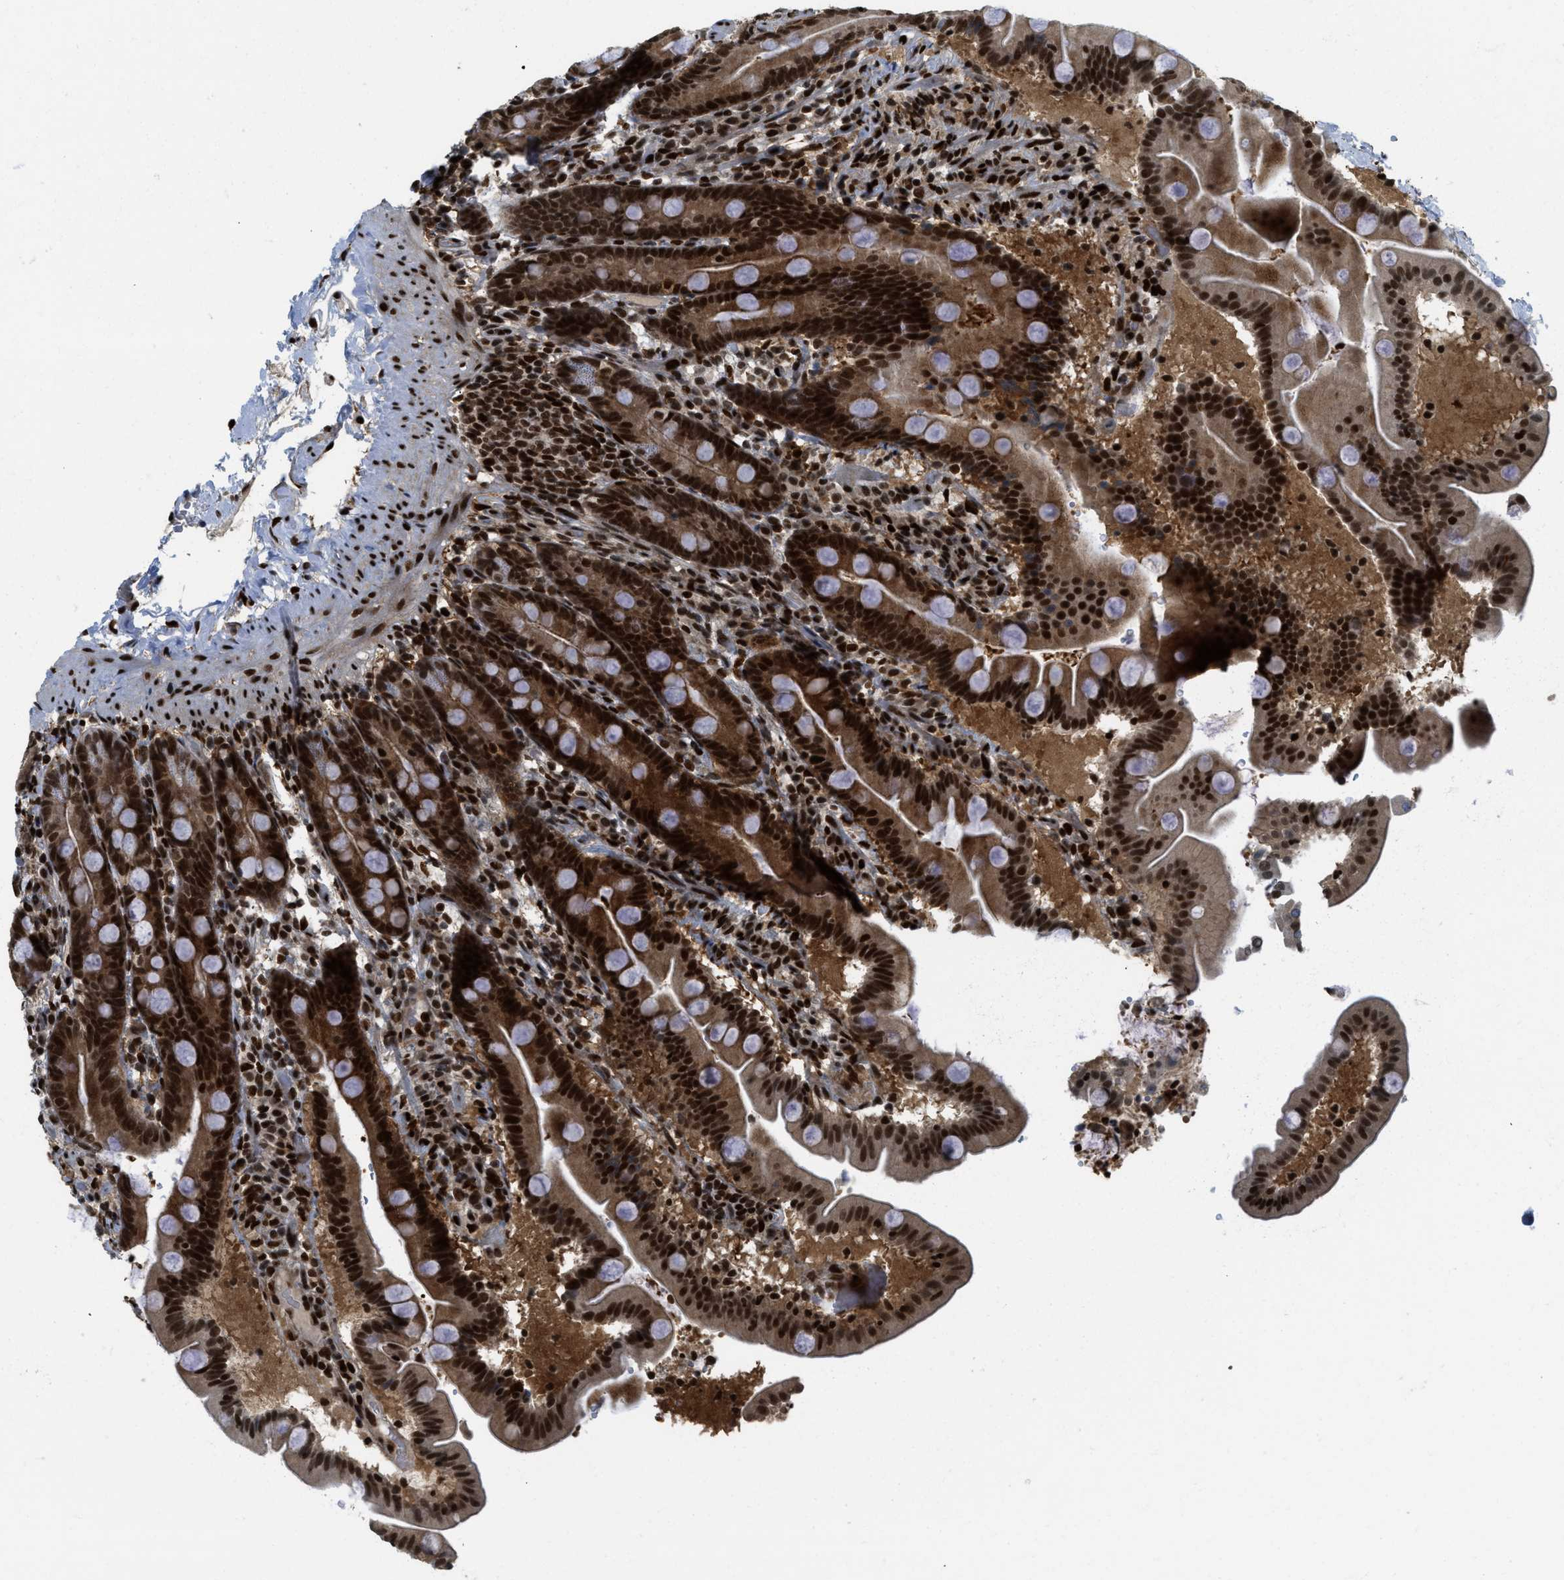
{"staining": {"intensity": "strong", "quantity": ">75%", "location": "cytoplasmic/membranous,nuclear"}, "tissue": "duodenum", "cell_type": "Glandular cells", "image_type": "normal", "snomed": [{"axis": "morphology", "description": "Normal tissue, NOS"}, {"axis": "topography", "description": "Duodenum"}], "caption": "Immunohistochemical staining of unremarkable human duodenum displays high levels of strong cytoplasmic/membranous,nuclear staining in about >75% of glandular cells.", "gene": "RFX5", "patient": {"sex": "male", "age": 54}}